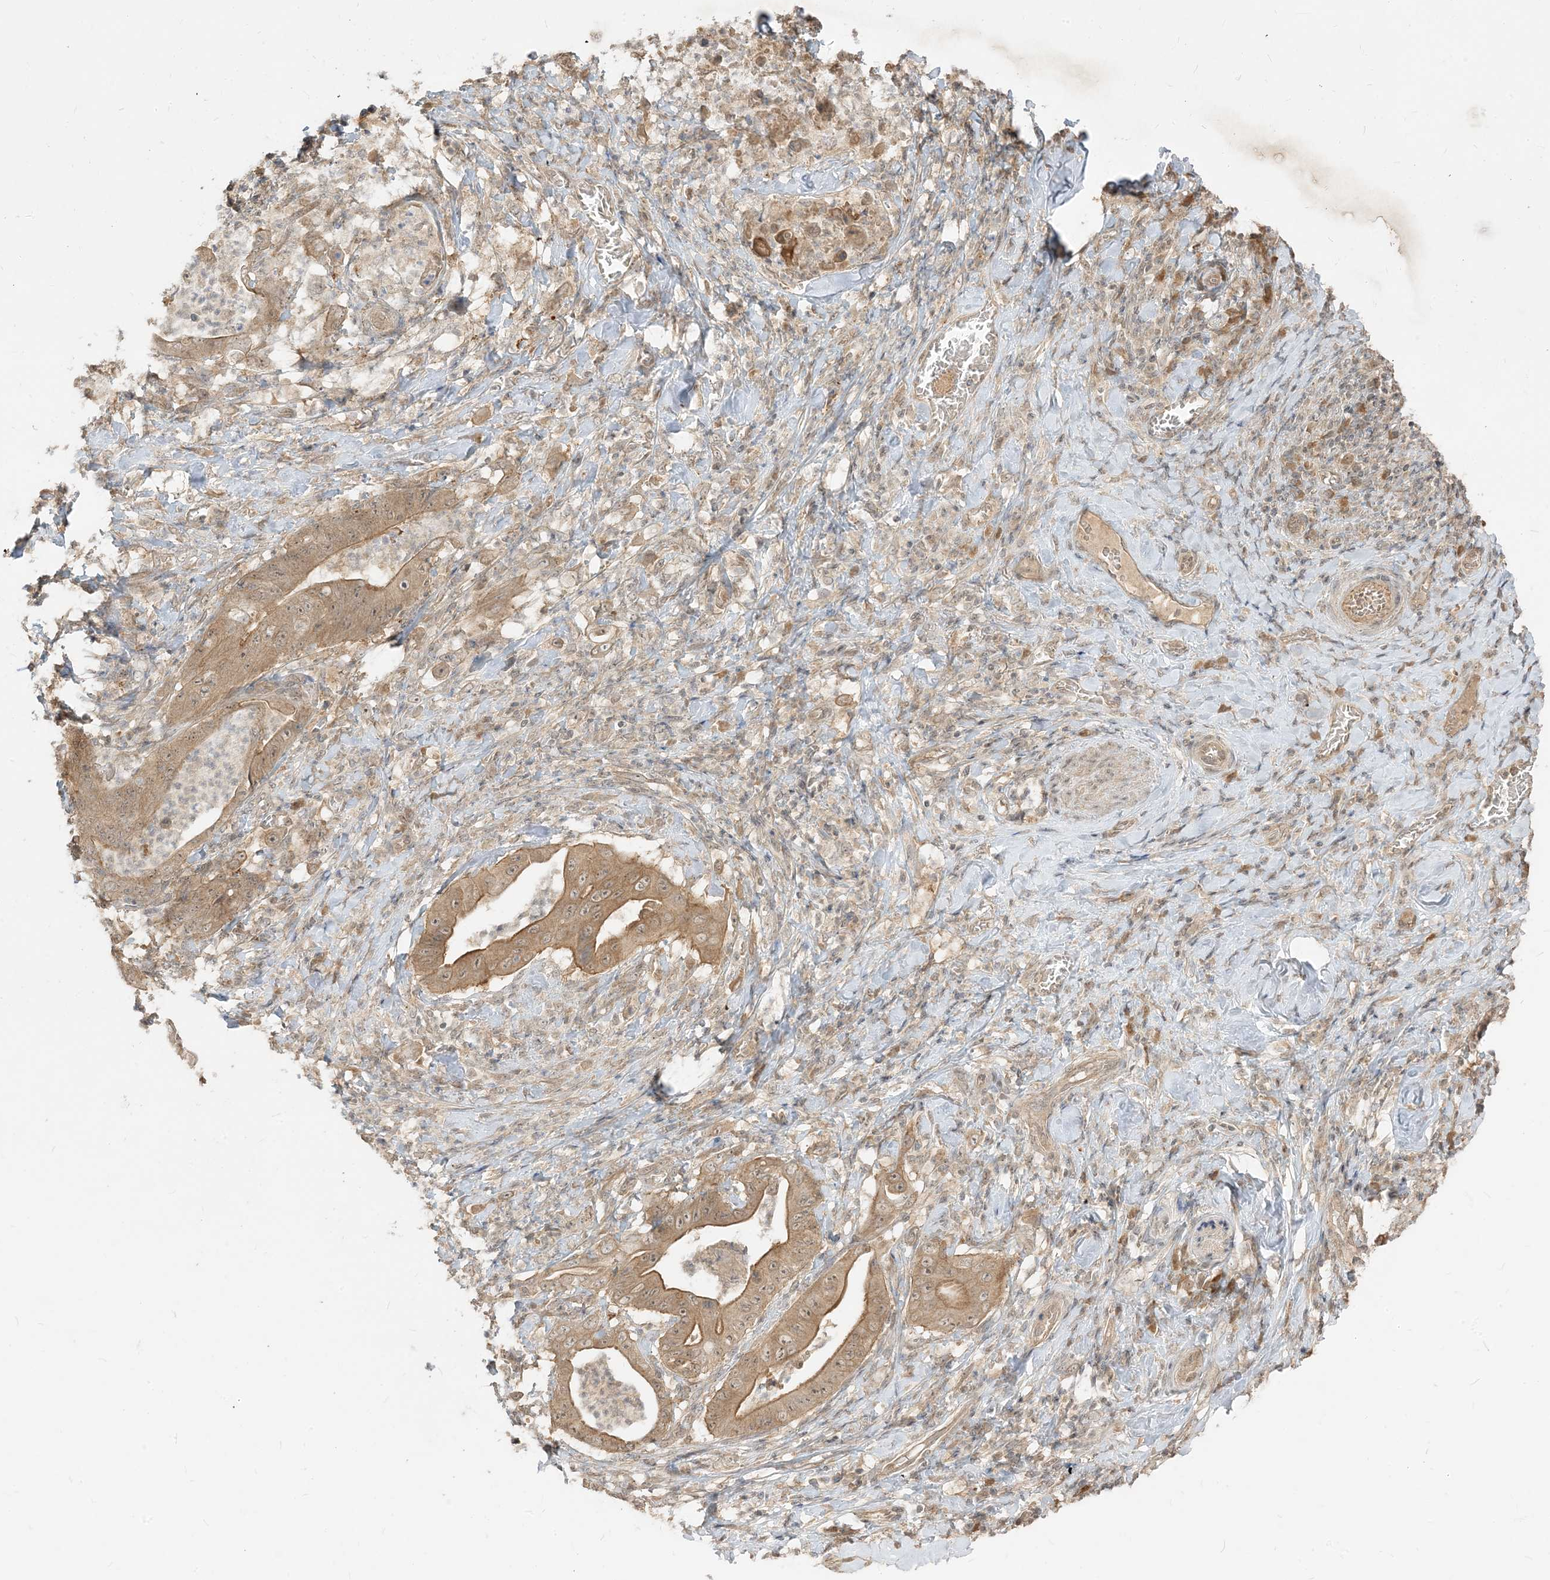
{"staining": {"intensity": "moderate", "quantity": ">75%", "location": "cytoplasmic/membranous"}, "tissue": "stomach cancer", "cell_type": "Tumor cells", "image_type": "cancer", "snomed": [{"axis": "morphology", "description": "Adenocarcinoma, NOS"}, {"axis": "topography", "description": "Stomach"}], "caption": "Protein staining of adenocarcinoma (stomach) tissue demonstrates moderate cytoplasmic/membranous staining in approximately >75% of tumor cells. The staining was performed using DAB (3,3'-diaminobenzidine), with brown indicating positive protein expression. Nuclei are stained blue with hematoxylin.", "gene": "TBCC", "patient": {"sex": "female", "age": 73}}